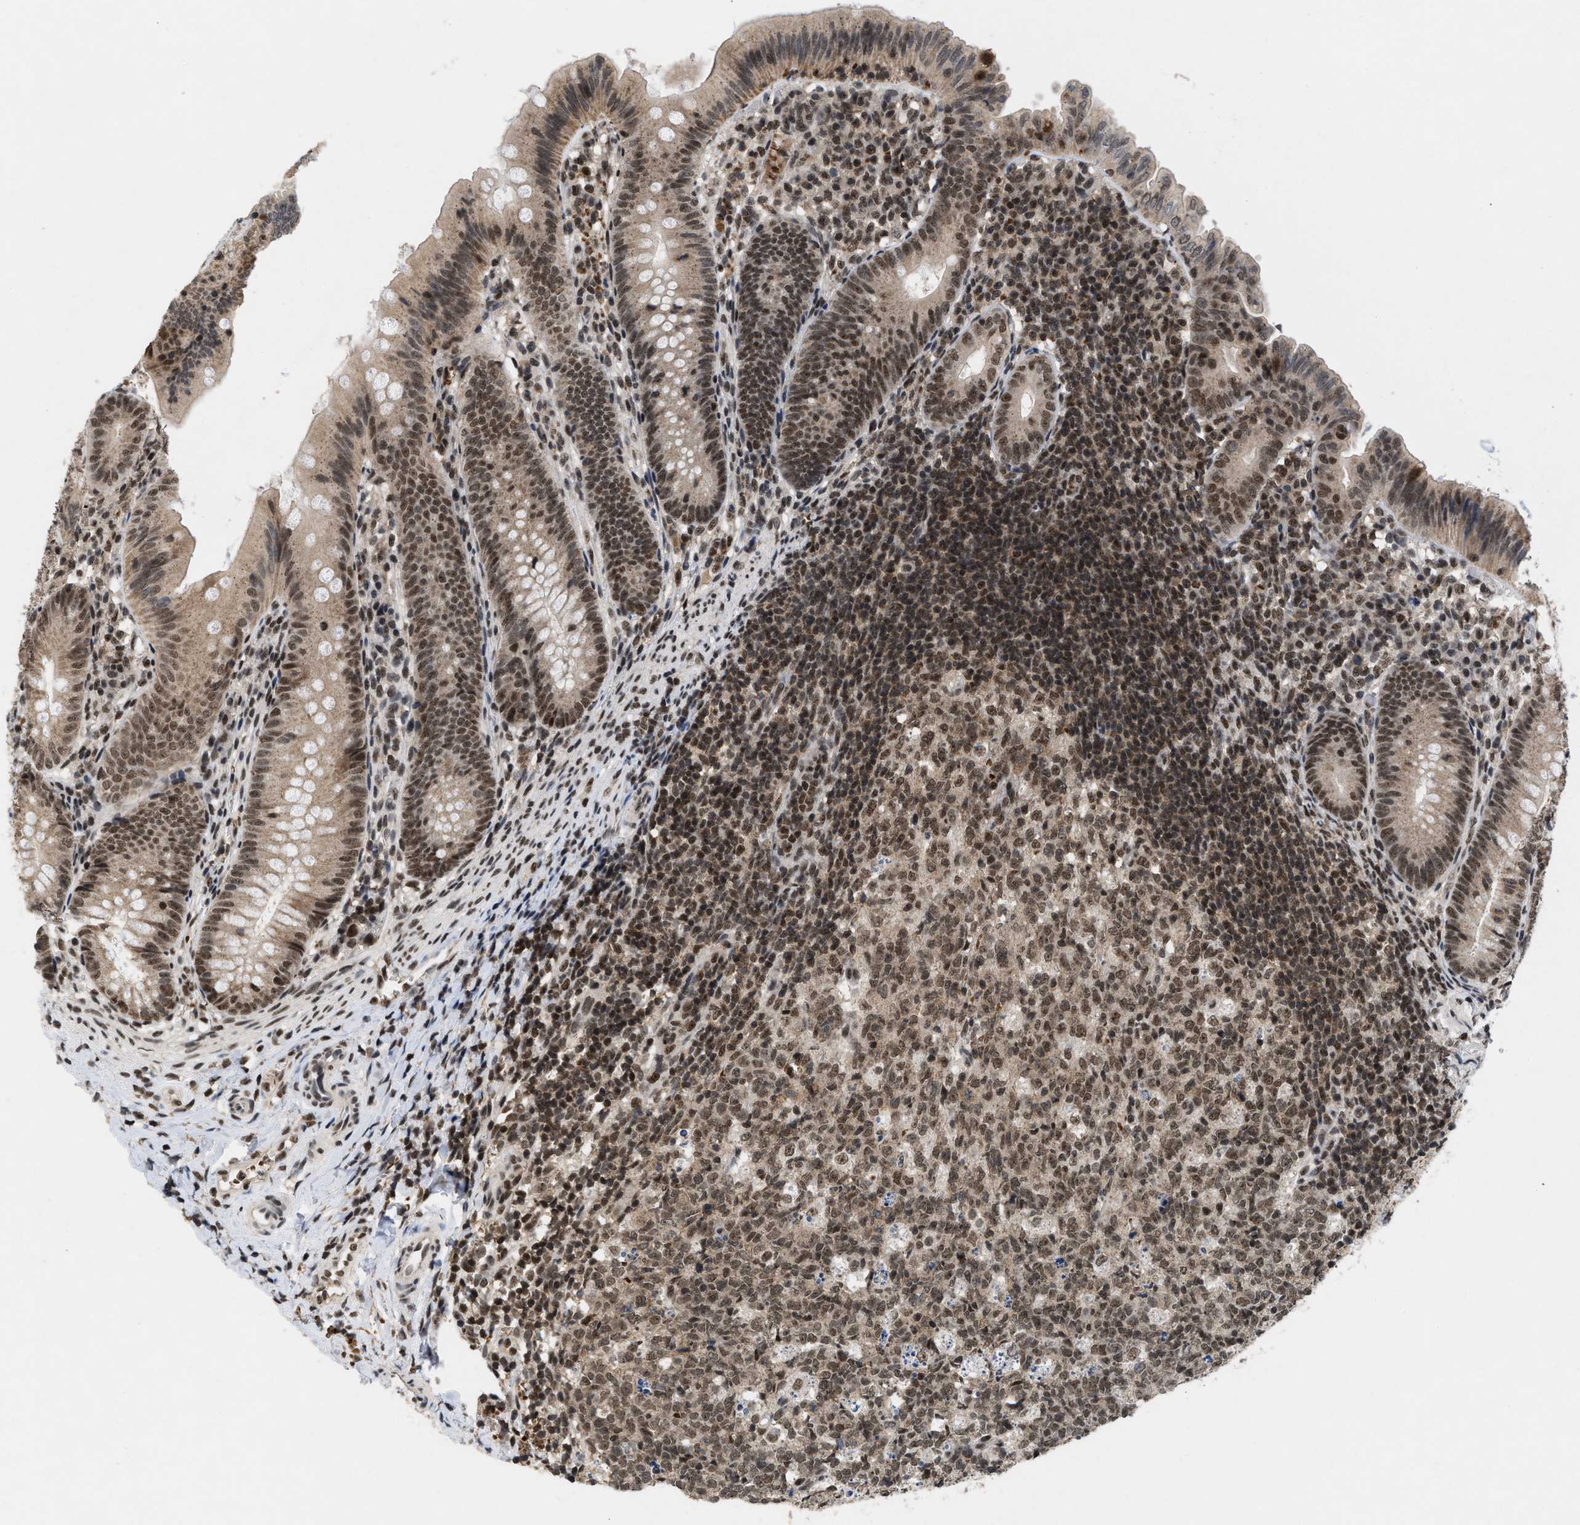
{"staining": {"intensity": "moderate", "quantity": ">75%", "location": "nuclear"}, "tissue": "appendix", "cell_type": "Glandular cells", "image_type": "normal", "snomed": [{"axis": "morphology", "description": "Normal tissue, NOS"}, {"axis": "topography", "description": "Appendix"}], "caption": "Protein expression analysis of unremarkable human appendix reveals moderate nuclear expression in approximately >75% of glandular cells.", "gene": "ZNF346", "patient": {"sex": "male", "age": 1}}